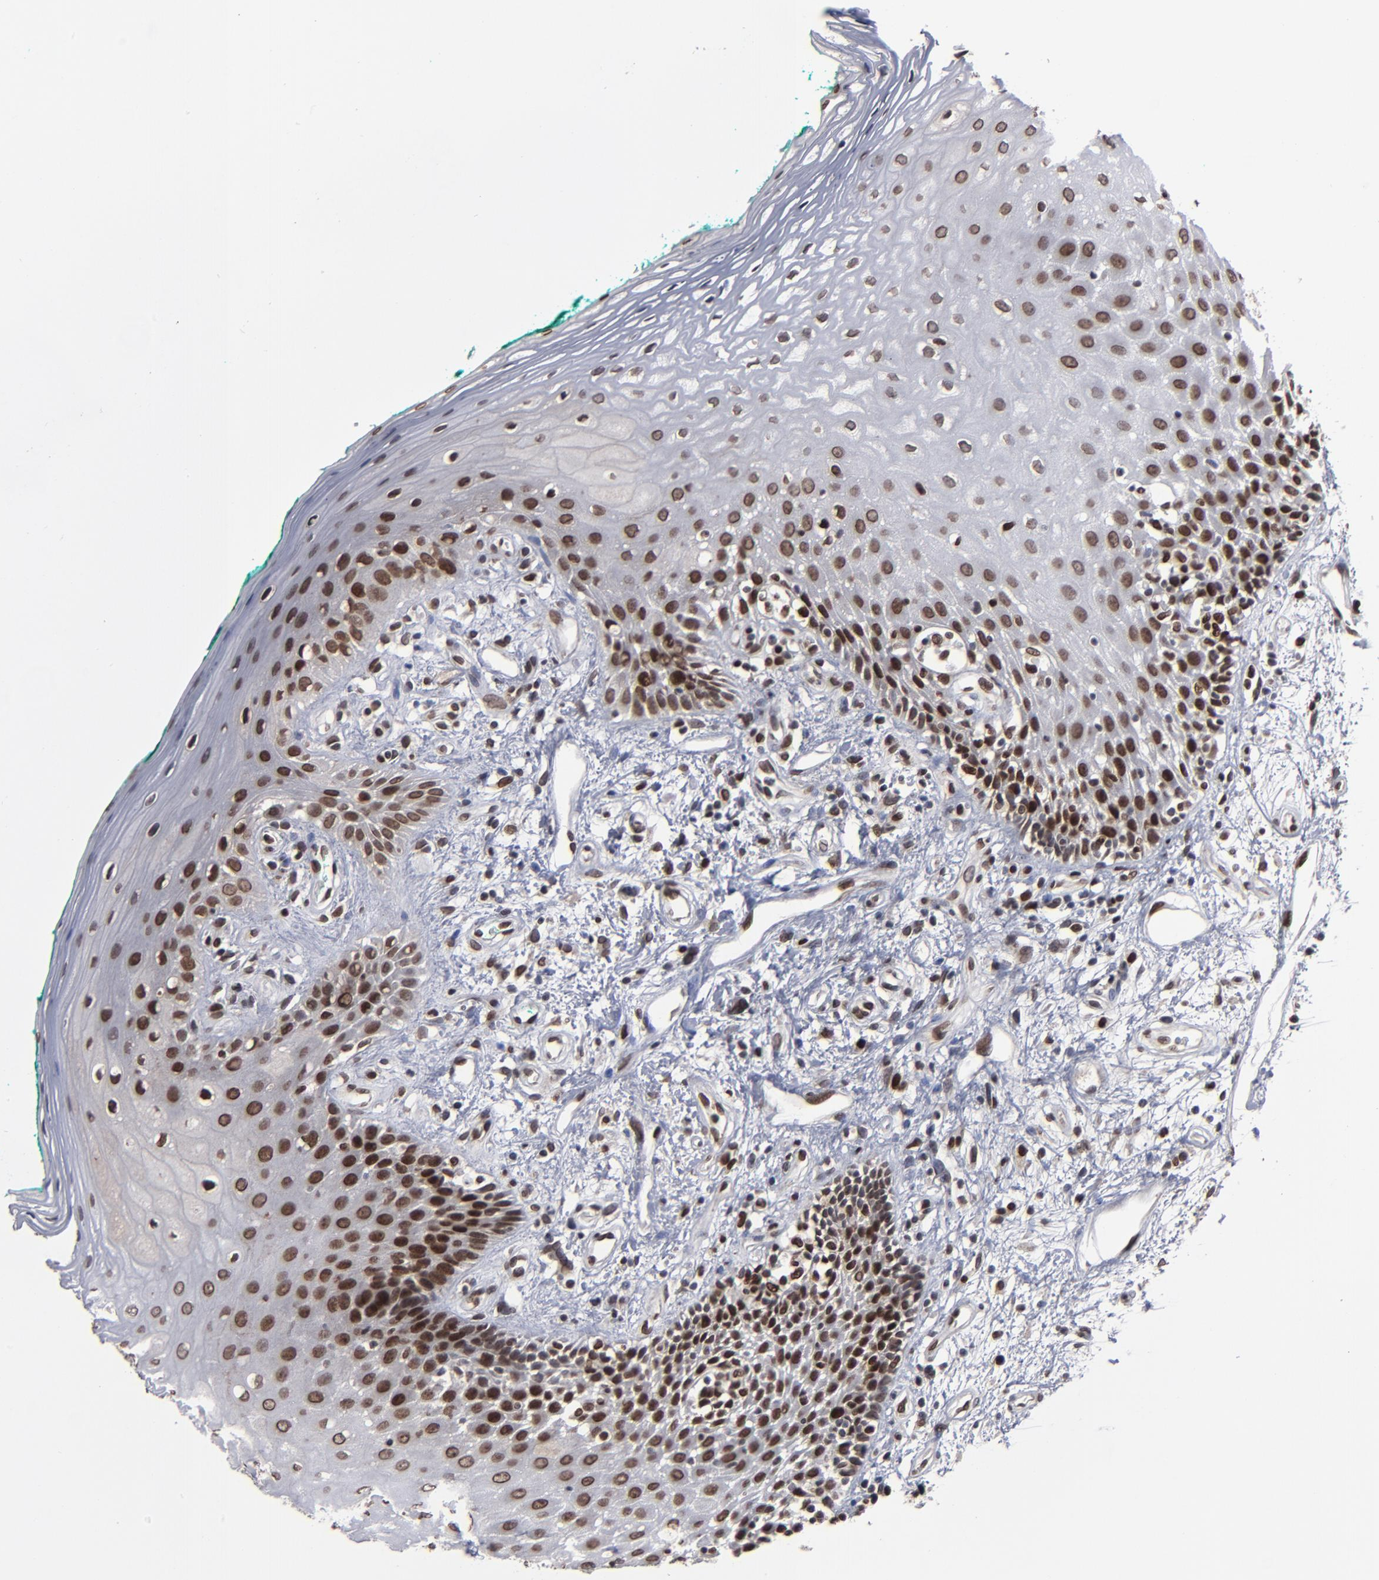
{"staining": {"intensity": "strong", "quantity": "25%-75%", "location": "cytoplasmic/membranous,nuclear"}, "tissue": "oral mucosa", "cell_type": "Squamous epithelial cells", "image_type": "normal", "snomed": [{"axis": "morphology", "description": "Normal tissue, NOS"}, {"axis": "morphology", "description": "Squamous cell carcinoma, NOS"}, {"axis": "topography", "description": "Skeletal muscle"}, {"axis": "topography", "description": "Oral tissue"}, {"axis": "topography", "description": "Head-Neck"}], "caption": "Immunohistochemistry staining of benign oral mucosa, which demonstrates high levels of strong cytoplasmic/membranous,nuclear positivity in about 25%-75% of squamous epithelial cells indicating strong cytoplasmic/membranous,nuclear protein expression. The staining was performed using DAB (3,3'-diaminobenzidine) (brown) for protein detection and nuclei were counterstained in hematoxylin (blue).", "gene": "BAZ1A", "patient": {"sex": "female", "age": 84}}